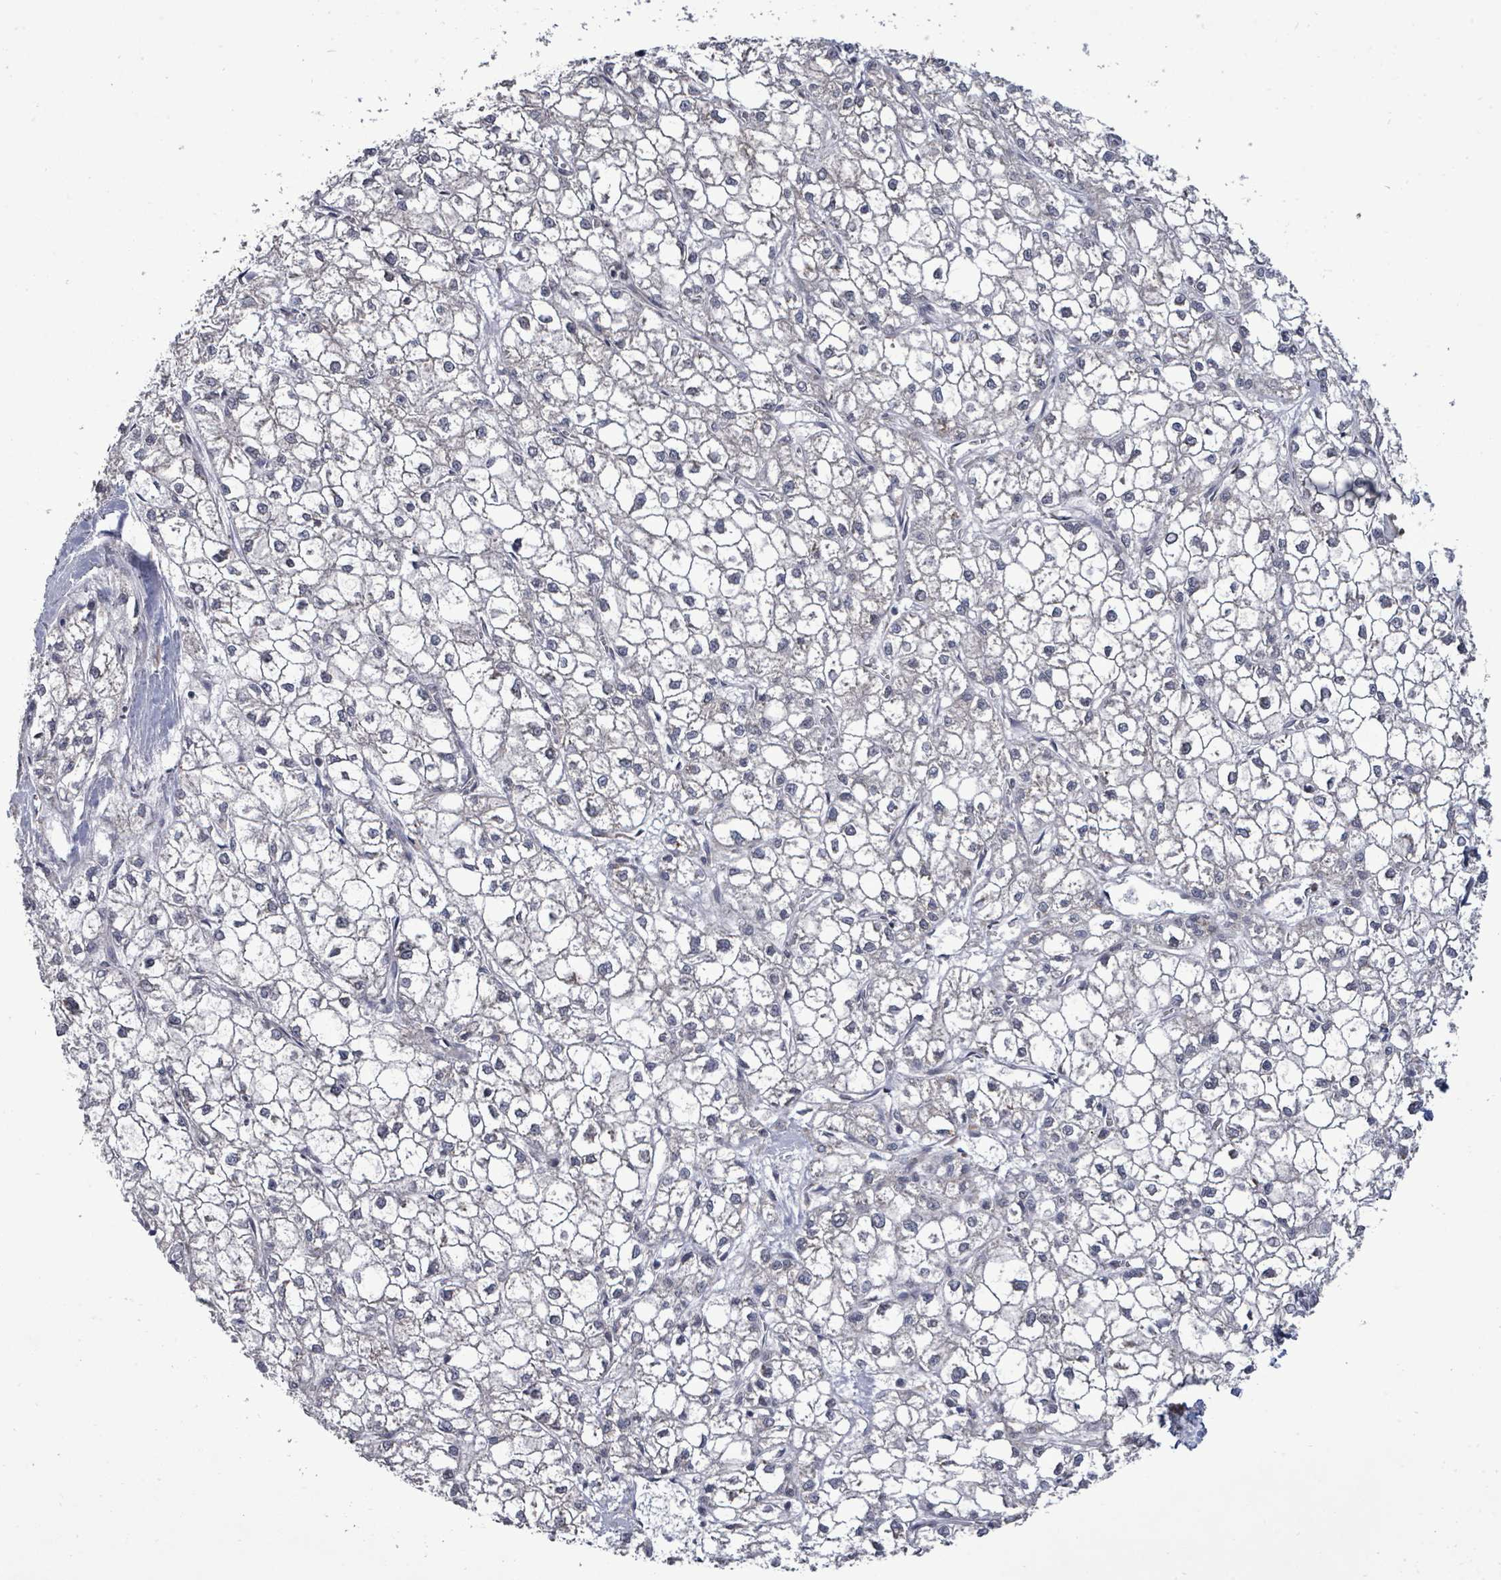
{"staining": {"intensity": "negative", "quantity": "none", "location": "none"}, "tissue": "liver cancer", "cell_type": "Tumor cells", "image_type": "cancer", "snomed": [{"axis": "morphology", "description": "Carcinoma, Hepatocellular, NOS"}, {"axis": "topography", "description": "Liver"}], "caption": "Protein analysis of liver hepatocellular carcinoma shows no significant positivity in tumor cells. (Brightfield microscopy of DAB immunohistochemistry at high magnification).", "gene": "POMGNT2", "patient": {"sex": "female", "age": 43}}